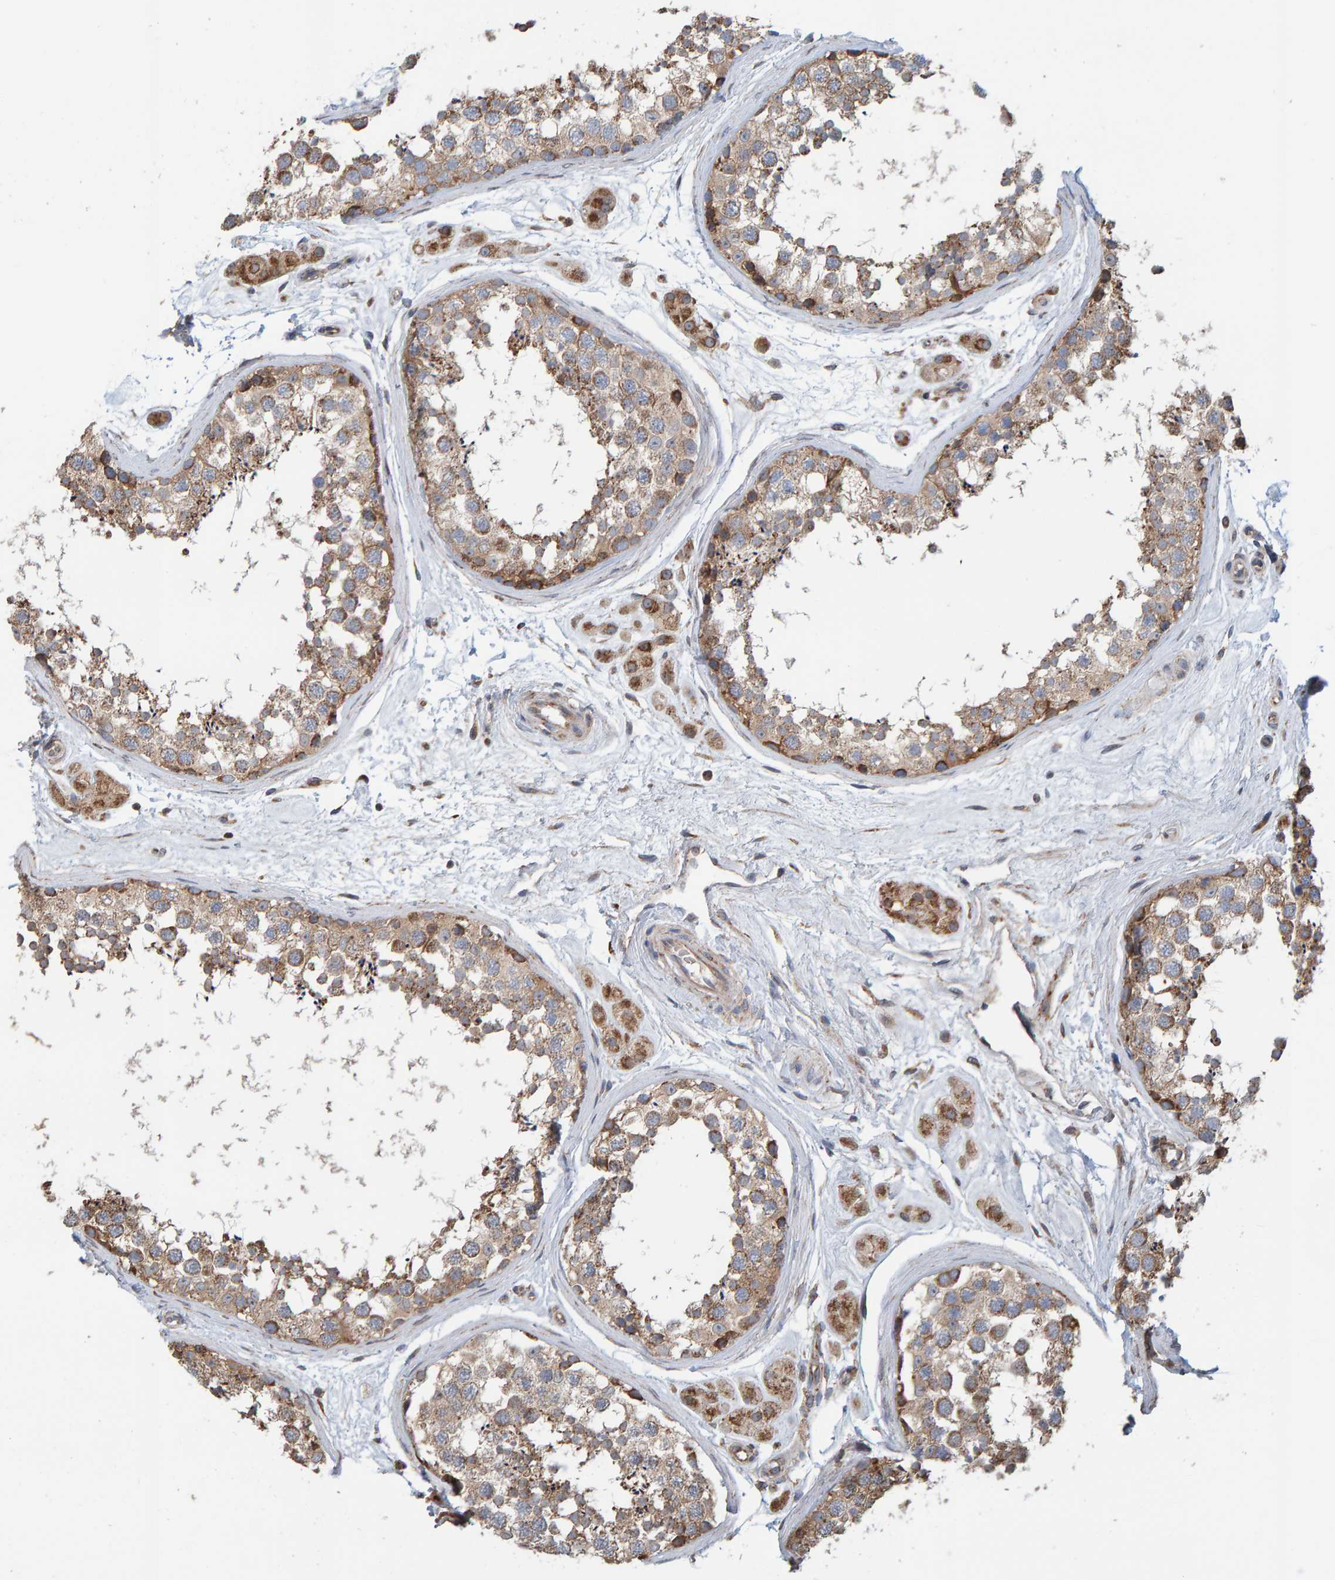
{"staining": {"intensity": "moderate", "quantity": ">75%", "location": "cytoplasmic/membranous"}, "tissue": "testis", "cell_type": "Cells in seminiferous ducts", "image_type": "normal", "snomed": [{"axis": "morphology", "description": "Normal tissue, NOS"}, {"axis": "topography", "description": "Testis"}], "caption": "Immunohistochemical staining of normal human testis reveals >75% levels of moderate cytoplasmic/membranous protein positivity in approximately >75% of cells in seminiferous ducts. (IHC, brightfield microscopy, high magnification).", "gene": "MRPL45", "patient": {"sex": "male", "age": 56}}